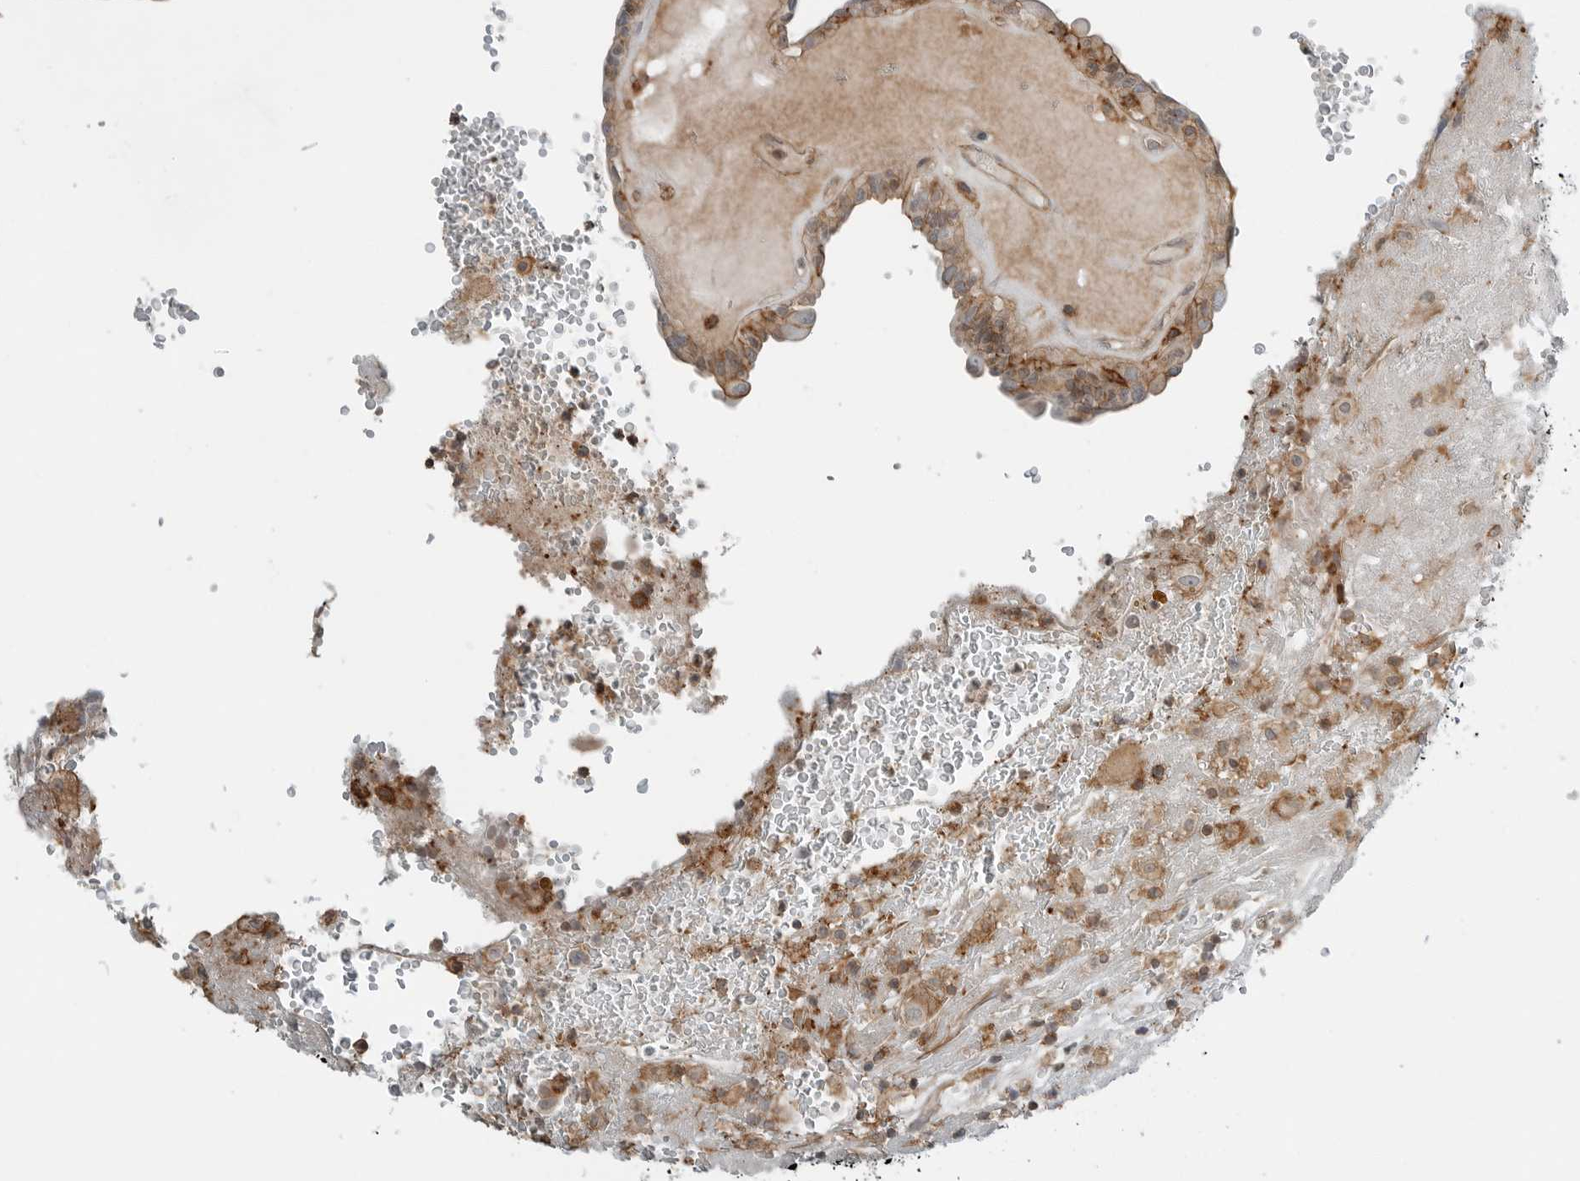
{"staining": {"intensity": "moderate", "quantity": ">75%", "location": "cytoplasmic/membranous"}, "tissue": "thyroid cancer", "cell_type": "Tumor cells", "image_type": "cancer", "snomed": [{"axis": "morphology", "description": "Papillary adenocarcinoma, NOS"}, {"axis": "topography", "description": "Thyroid gland"}], "caption": "Immunohistochemical staining of human thyroid cancer demonstrates medium levels of moderate cytoplasmic/membranous positivity in about >75% of tumor cells.", "gene": "LEFTY2", "patient": {"sex": "male", "age": 77}}